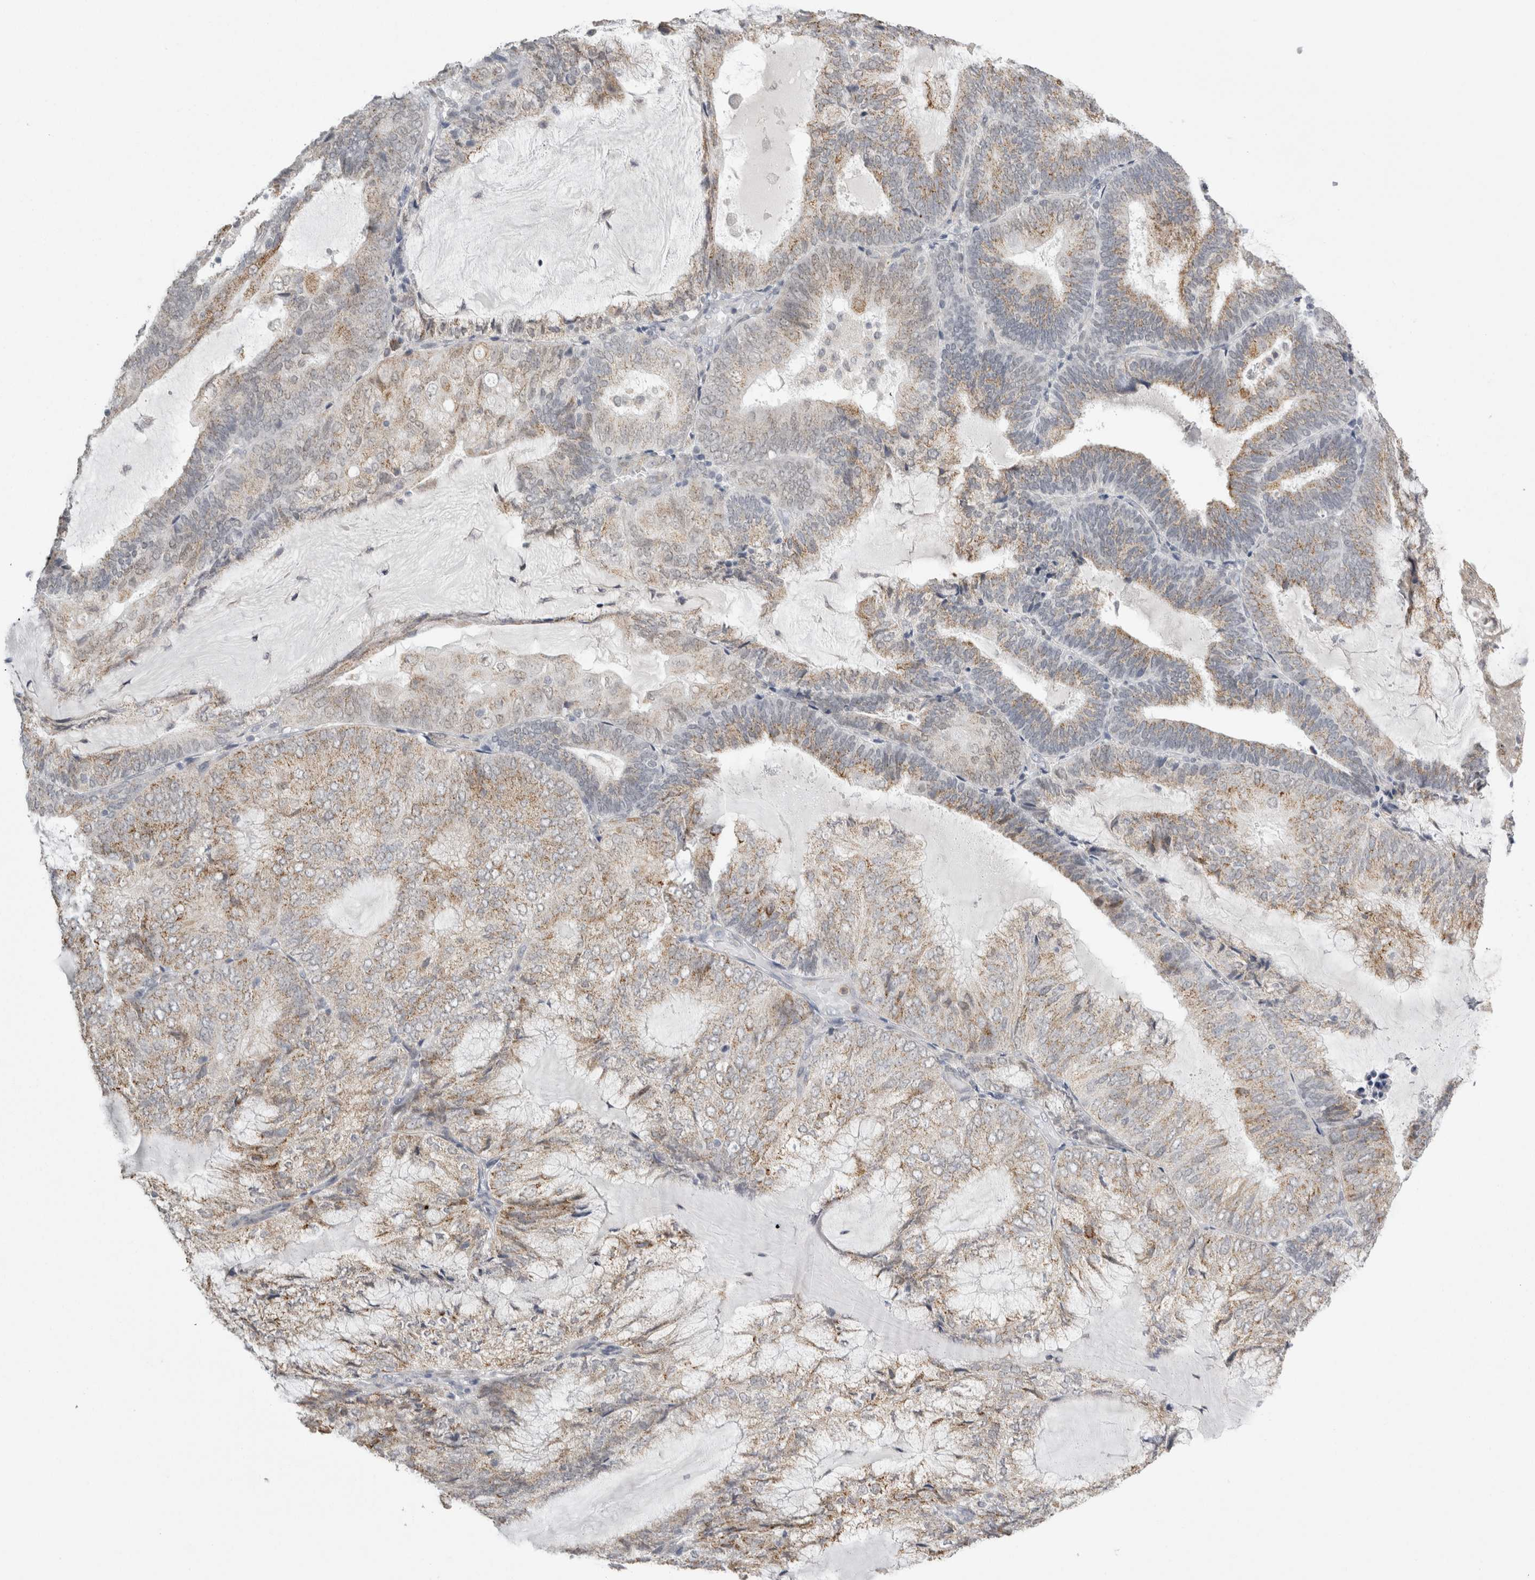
{"staining": {"intensity": "moderate", "quantity": "25%-75%", "location": "cytoplasmic/membranous"}, "tissue": "endometrial cancer", "cell_type": "Tumor cells", "image_type": "cancer", "snomed": [{"axis": "morphology", "description": "Adenocarcinoma, NOS"}, {"axis": "topography", "description": "Endometrium"}], "caption": "A photomicrograph of human adenocarcinoma (endometrial) stained for a protein exhibits moderate cytoplasmic/membranous brown staining in tumor cells.", "gene": "PLIN1", "patient": {"sex": "female", "age": 81}}